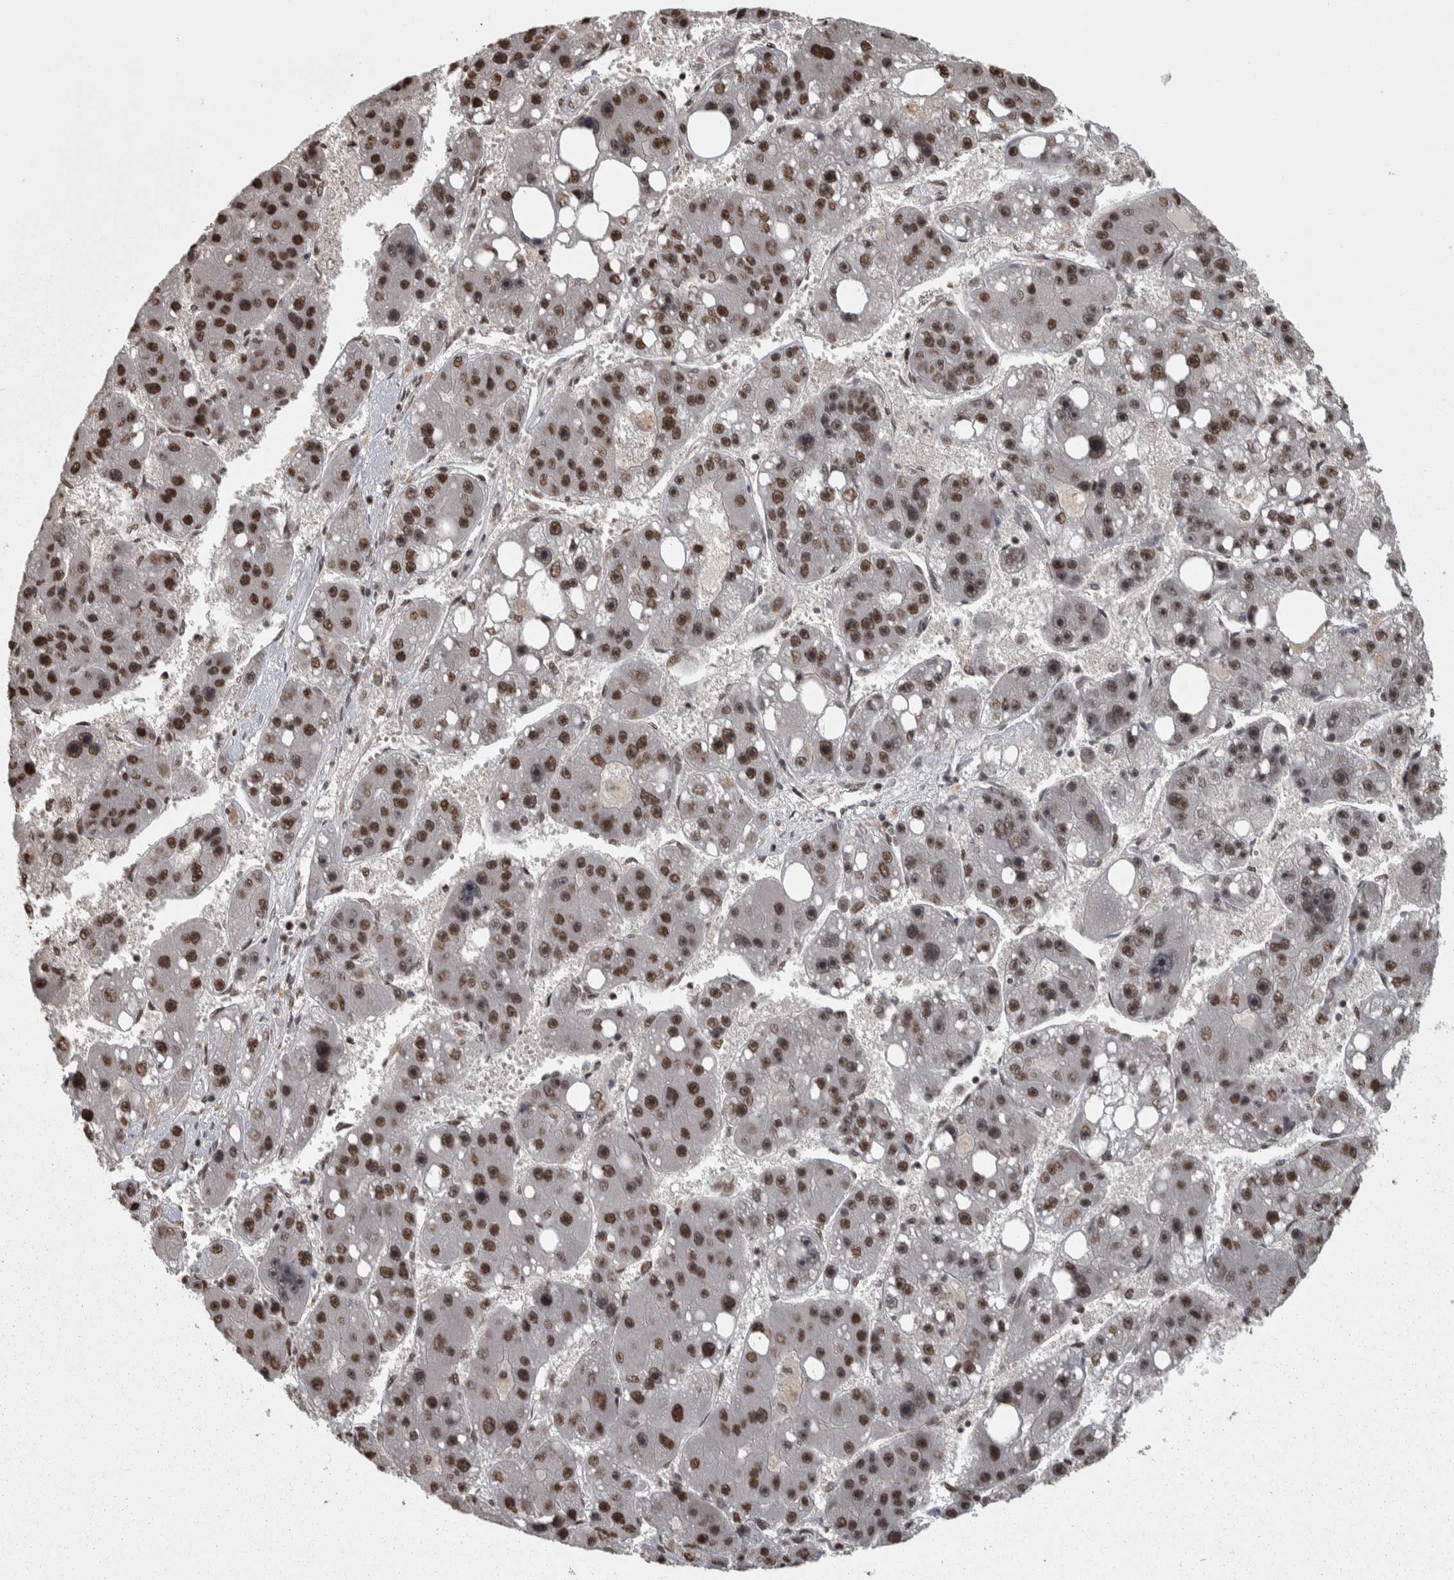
{"staining": {"intensity": "strong", "quantity": "25%-75%", "location": "nuclear"}, "tissue": "liver cancer", "cell_type": "Tumor cells", "image_type": "cancer", "snomed": [{"axis": "morphology", "description": "Carcinoma, Hepatocellular, NOS"}, {"axis": "topography", "description": "Liver"}], "caption": "Liver cancer stained for a protein (brown) shows strong nuclear positive staining in about 25%-75% of tumor cells.", "gene": "ZFHX4", "patient": {"sex": "female", "age": 61}}